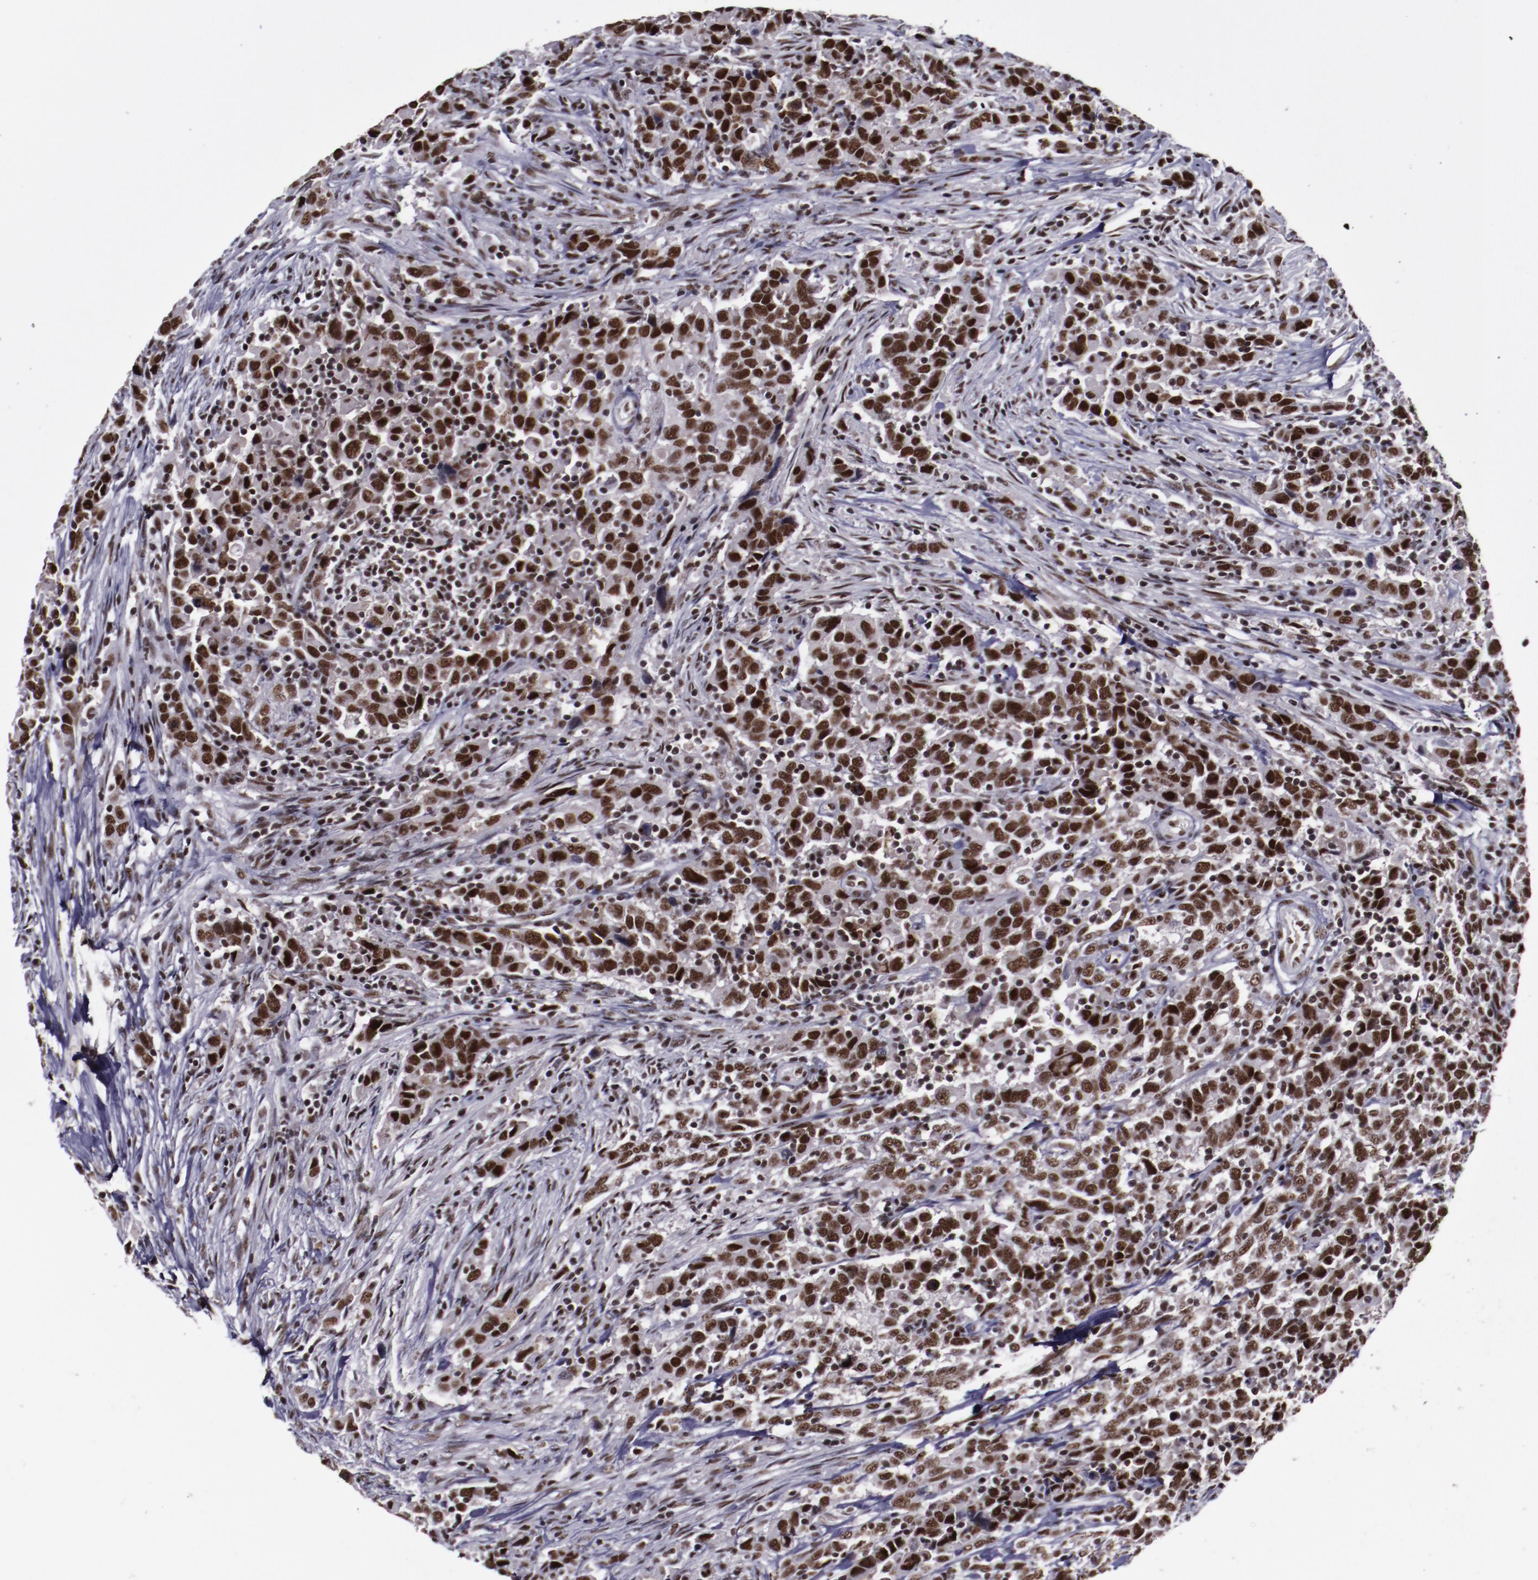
{"staining": {"intensity": "strong", "quantity": ">75%", "location": "nuclear"}, "tissue": "urothelial cancer", "cell_type": "Tumor cells", "image_type": "cancer", "snomed": [{"axis": "morphology", "description": "Urothelial carcinoma, High grade"}, {"axis": "topography", "description": "Urinary bladder"}], "caption": "Immunohistochemistry (DAB) staining of urothelial cancer shows strong nuclear protein expression in approximately >75% of tumor cells. (Brightfield microscopy of DAB IHC at high magnification).", "gene": "ERH", "patient": {"sex": "male", "age": 61}}